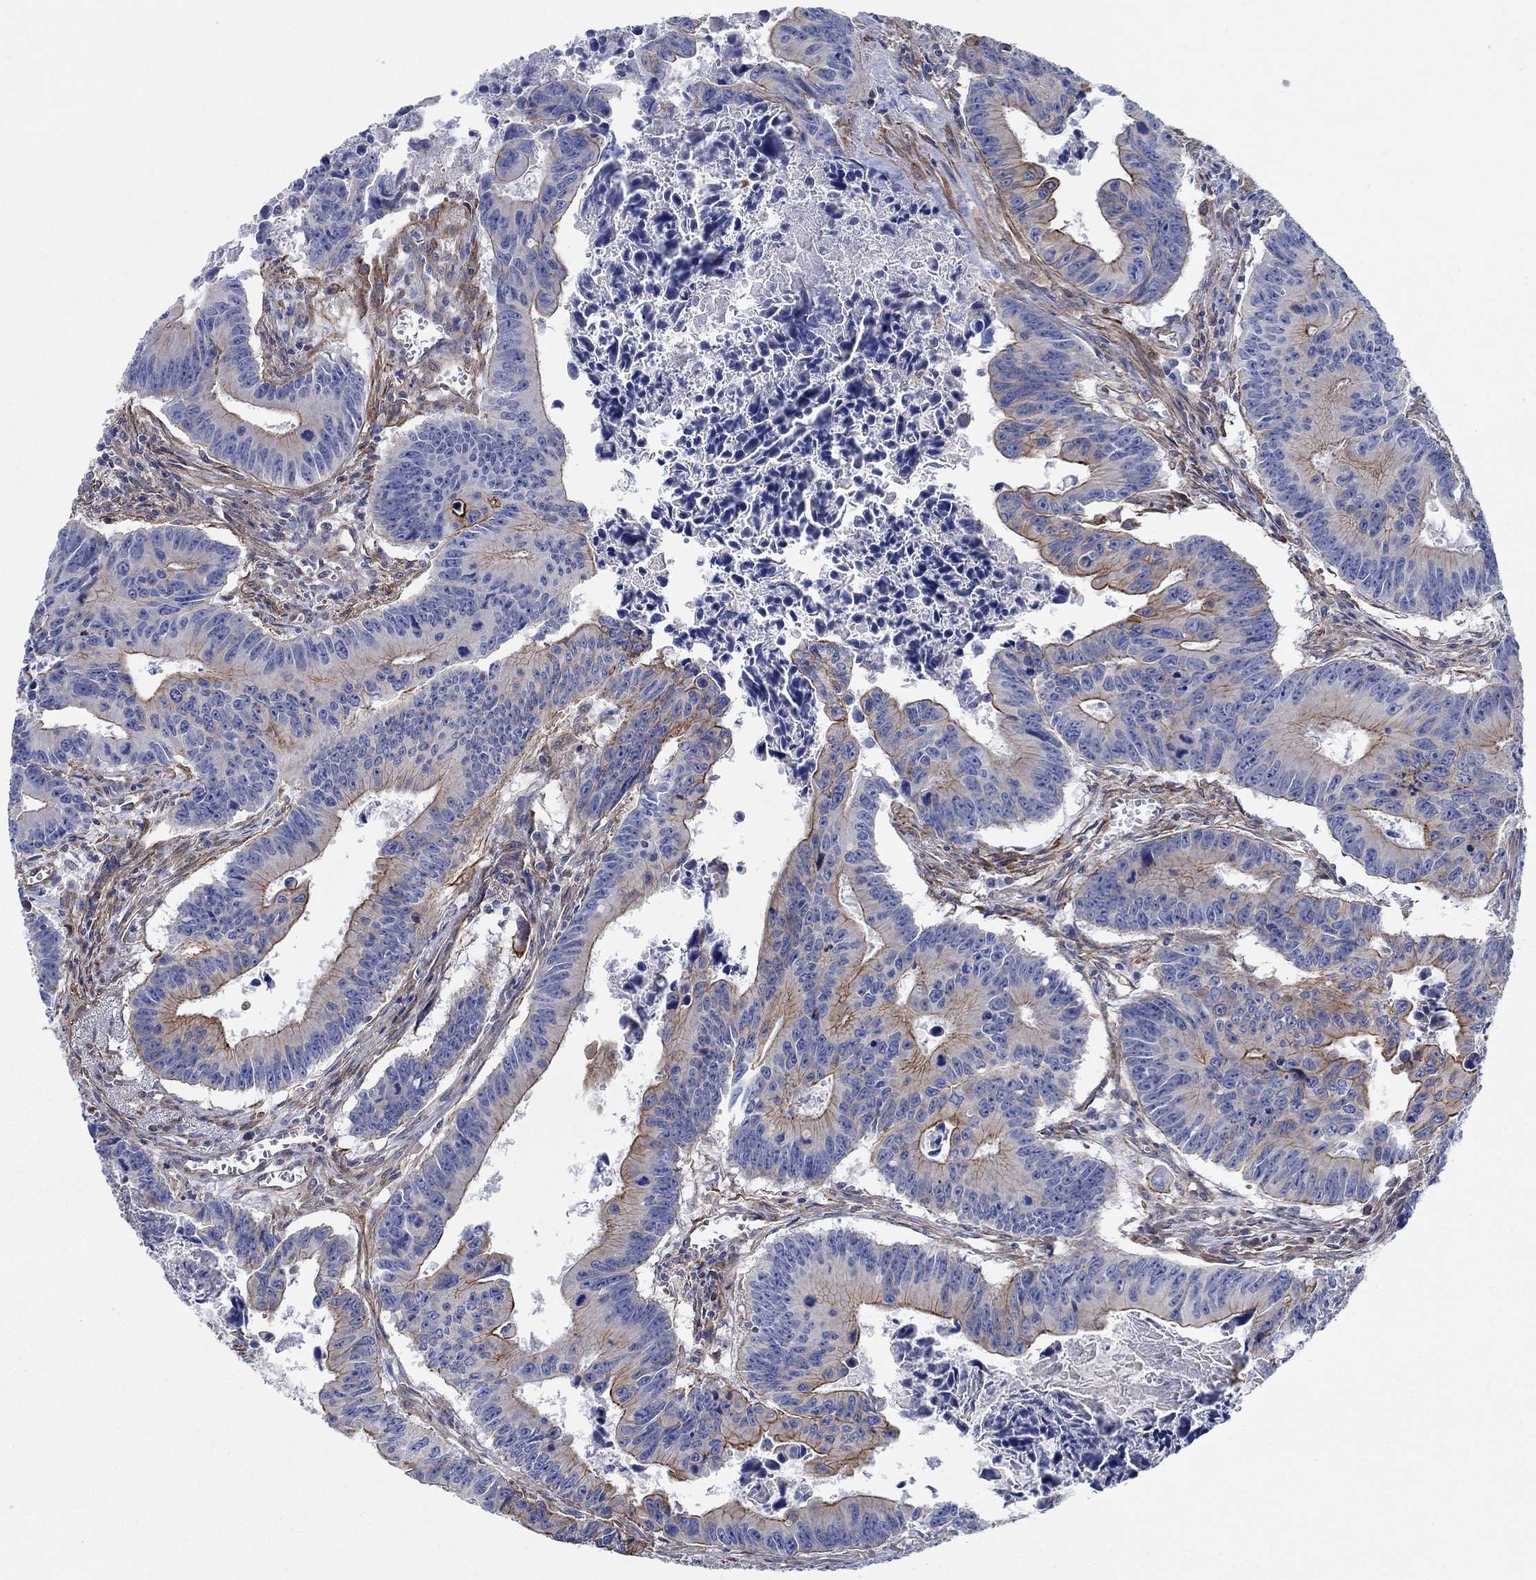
{"staining": {"intensity": "strong", "quantity": "25%-75%", "location": "cytoplasmic/membranous"}, "tissue": "colorectal cancer", "cell_type": "Tumor cells", "image_type": "cancer", "snomed": [{"axis": "morphology", "description": "Adenocarcinoma, NOS"}, {"axis": "topography", "description": "Colon"}], "caption": "This image shows immunohistochemistry staining of adenocarcinoma (colorectal), with high strong cytoplasmic/membranous staining in about 25%-75% of tumor cells.", "gene": "FMN1", "patient": {"sex": "female", "age": 87}}